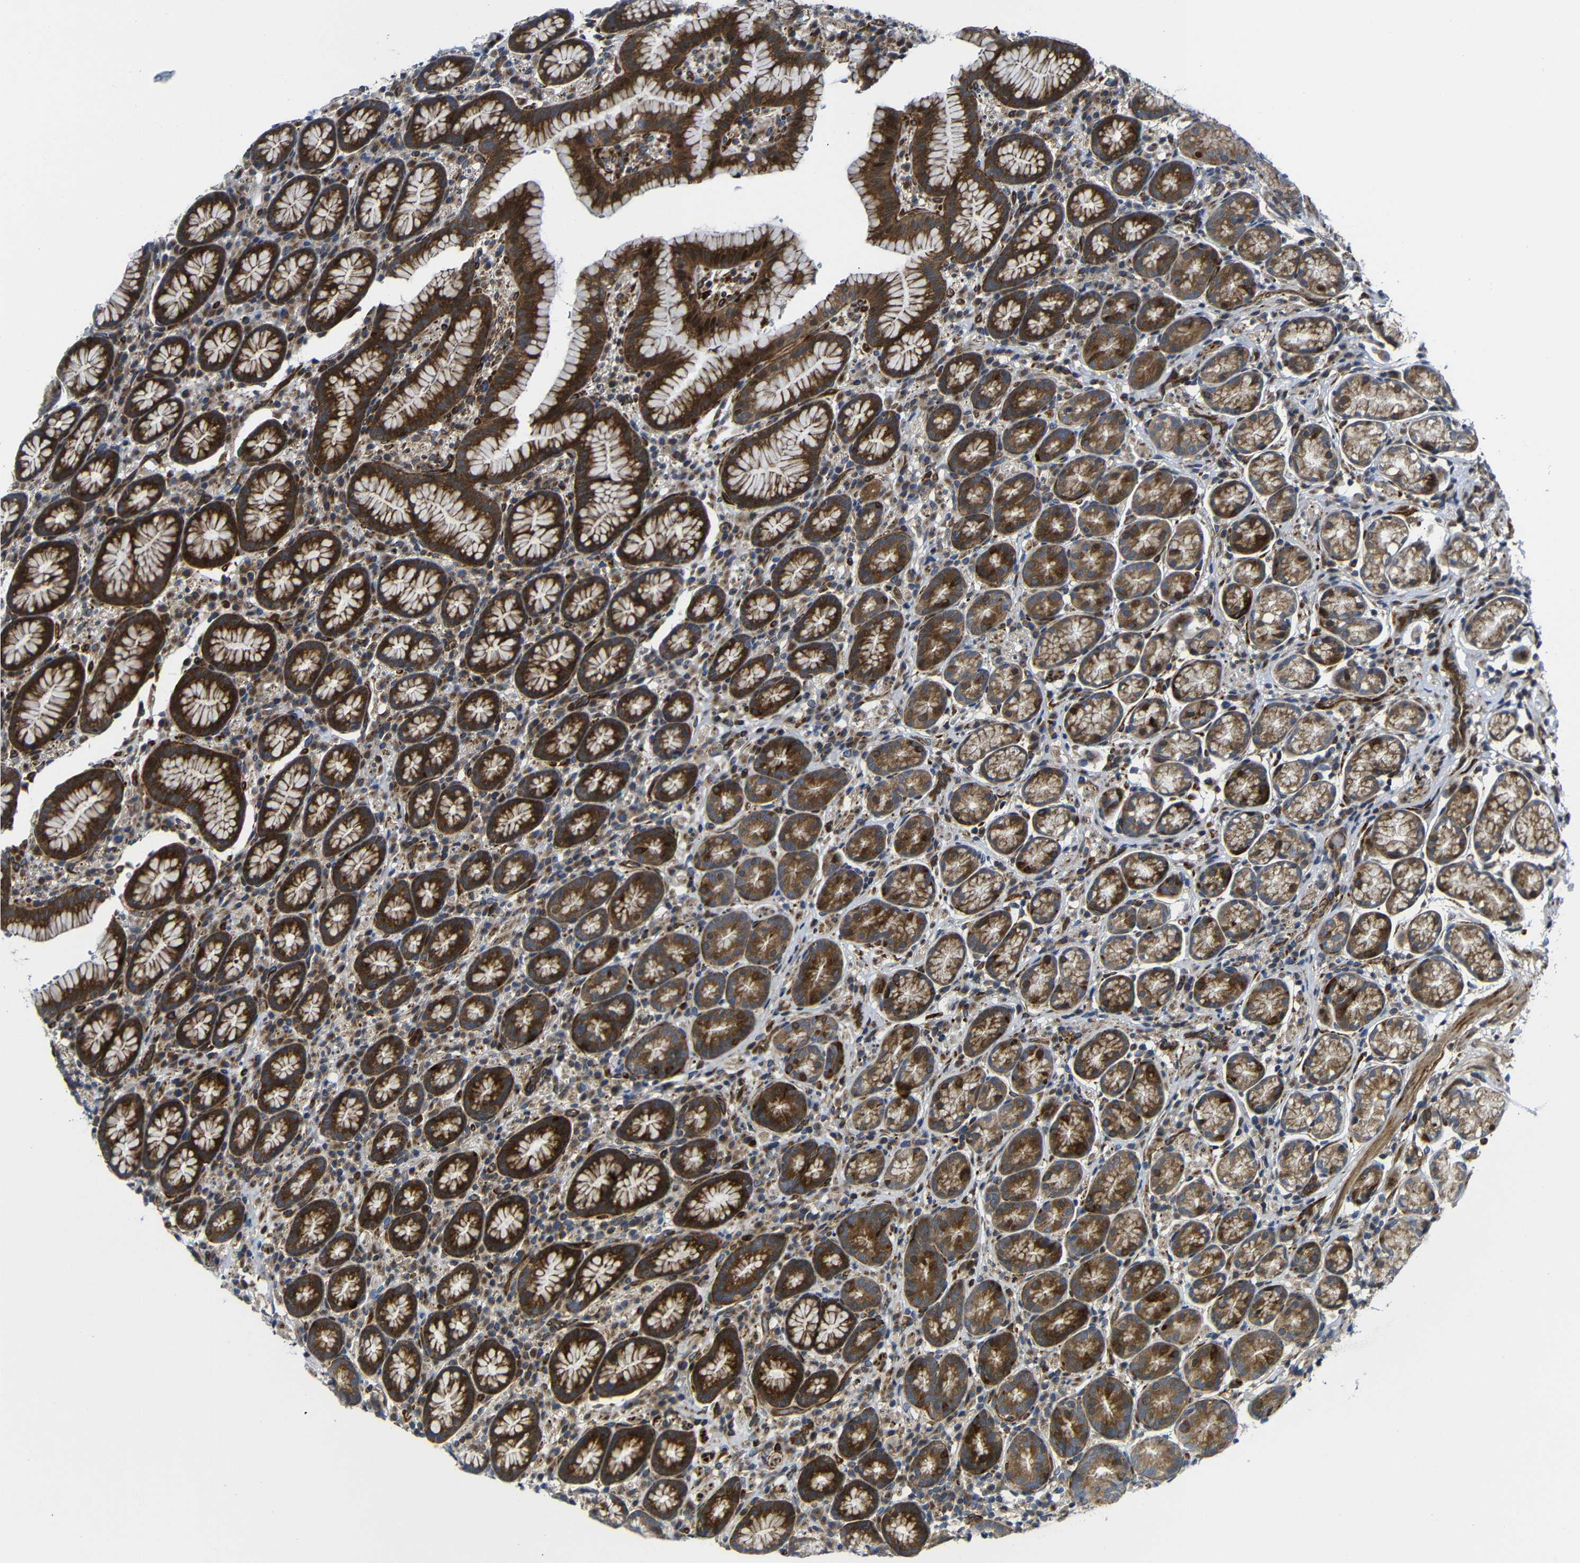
{"staining": {"intensity": "strong", "quantity": "25%-75%", "location": "cytoplasmic/membranous"}, "tissue": "stomach", "cell_type": "Glandular cells", "image_type": "normal", "snomed": [{"axis": "morphology", "description": "Normal tissue, NOS"}, {"axis": "topography", "description": "Stomach, lower"}], "caption": "Human stomach stained with a protein marker reveals strong staining in glandular cells.", "gene": "PARP14", "patient": {"sex": "male", "age": 52}}